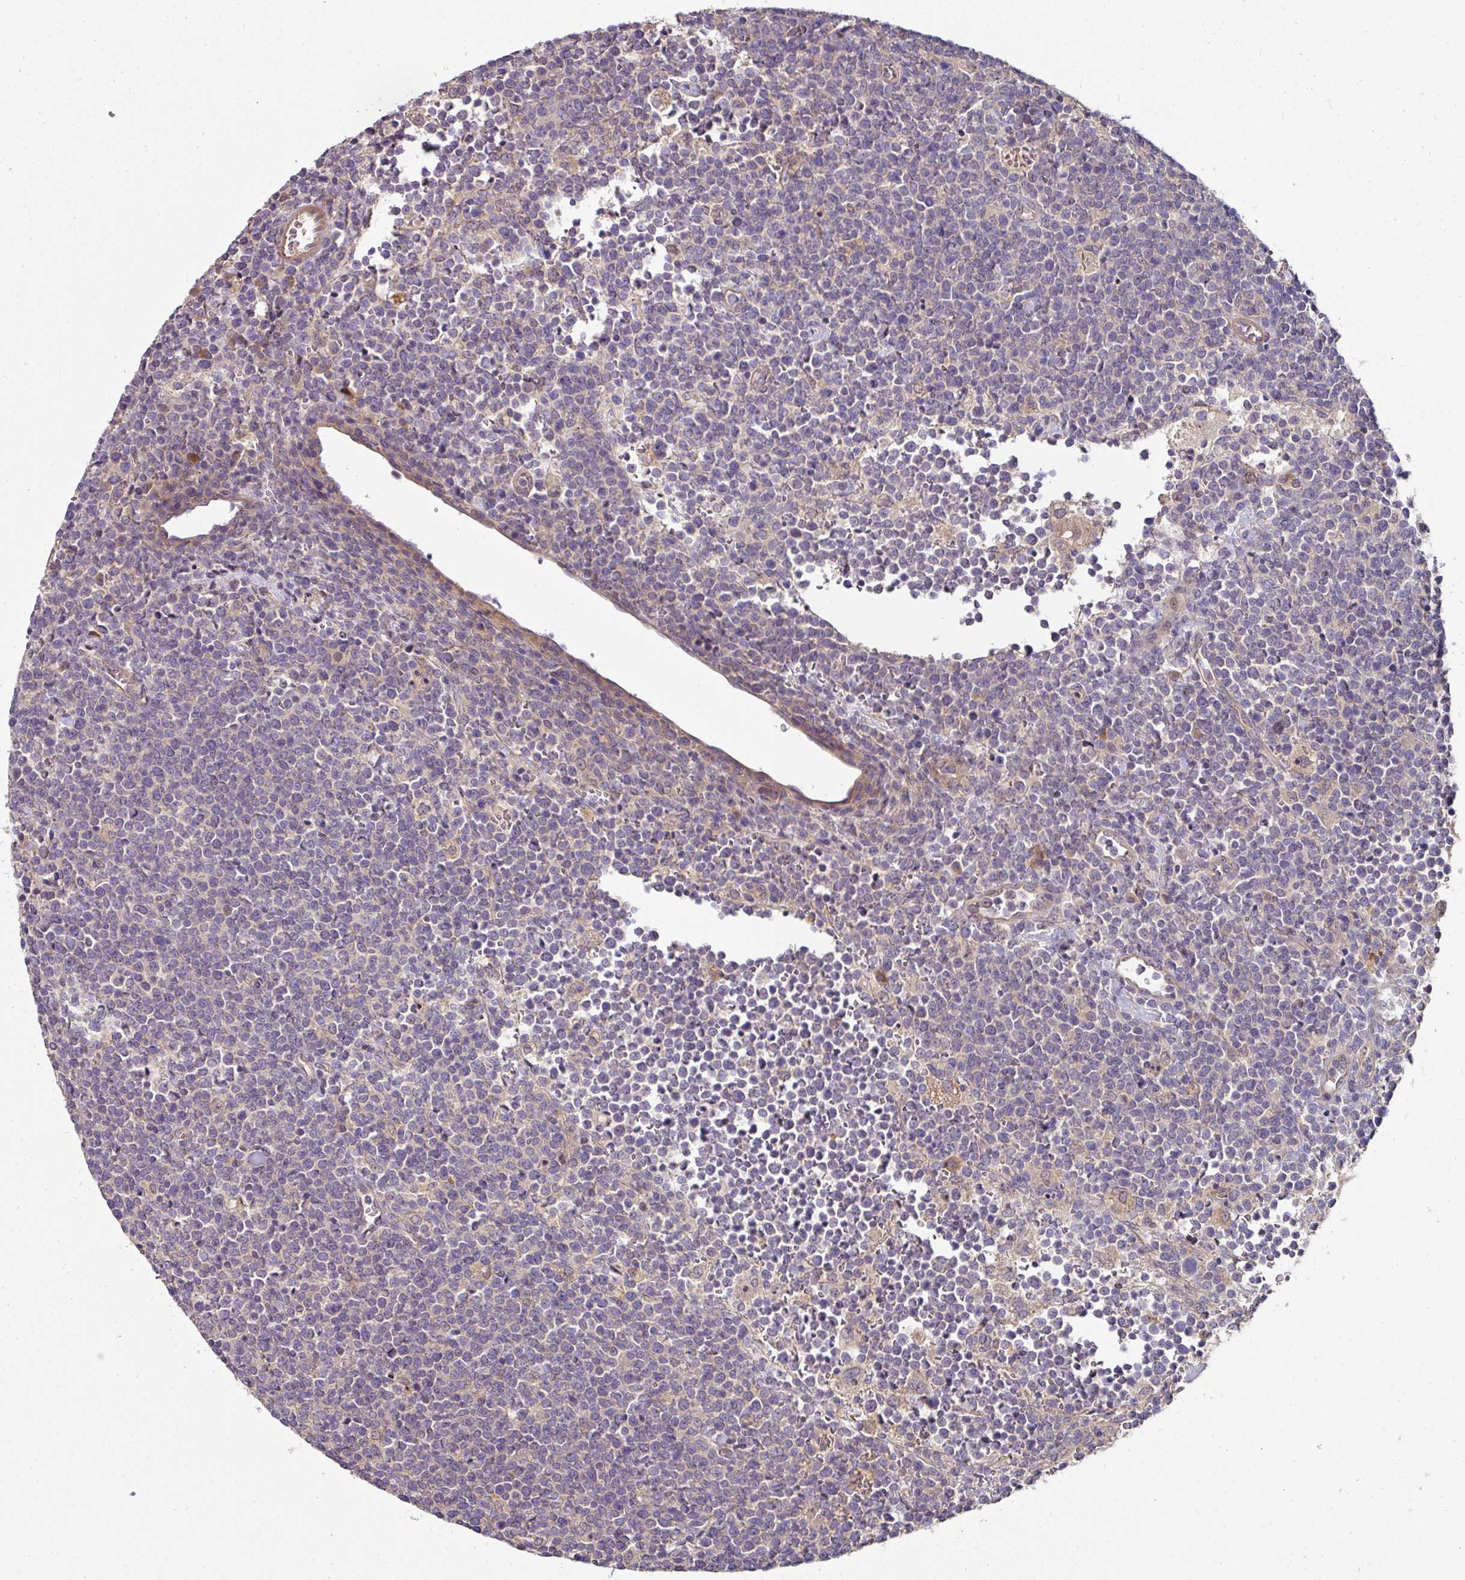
{"staining": {"intensity": "negative", "quantity": "none", "location": "none"}, "tissue": "lymphoma", "cell_type": "Tumor cells", "image_type": "cancer", "snomed": [{"axis": "morphology", "description": "Malignant lymphoma, non-Hodgkin's type, High grade"}, {"axis": "topography", "description": "Lymph node"}], "caption": "A histopathology image of lymphoma stained for a protein exhibits no brown staining in tumor cells.", "gene": "C4orf48", "patient": {"sex": "male", "age": 61}}